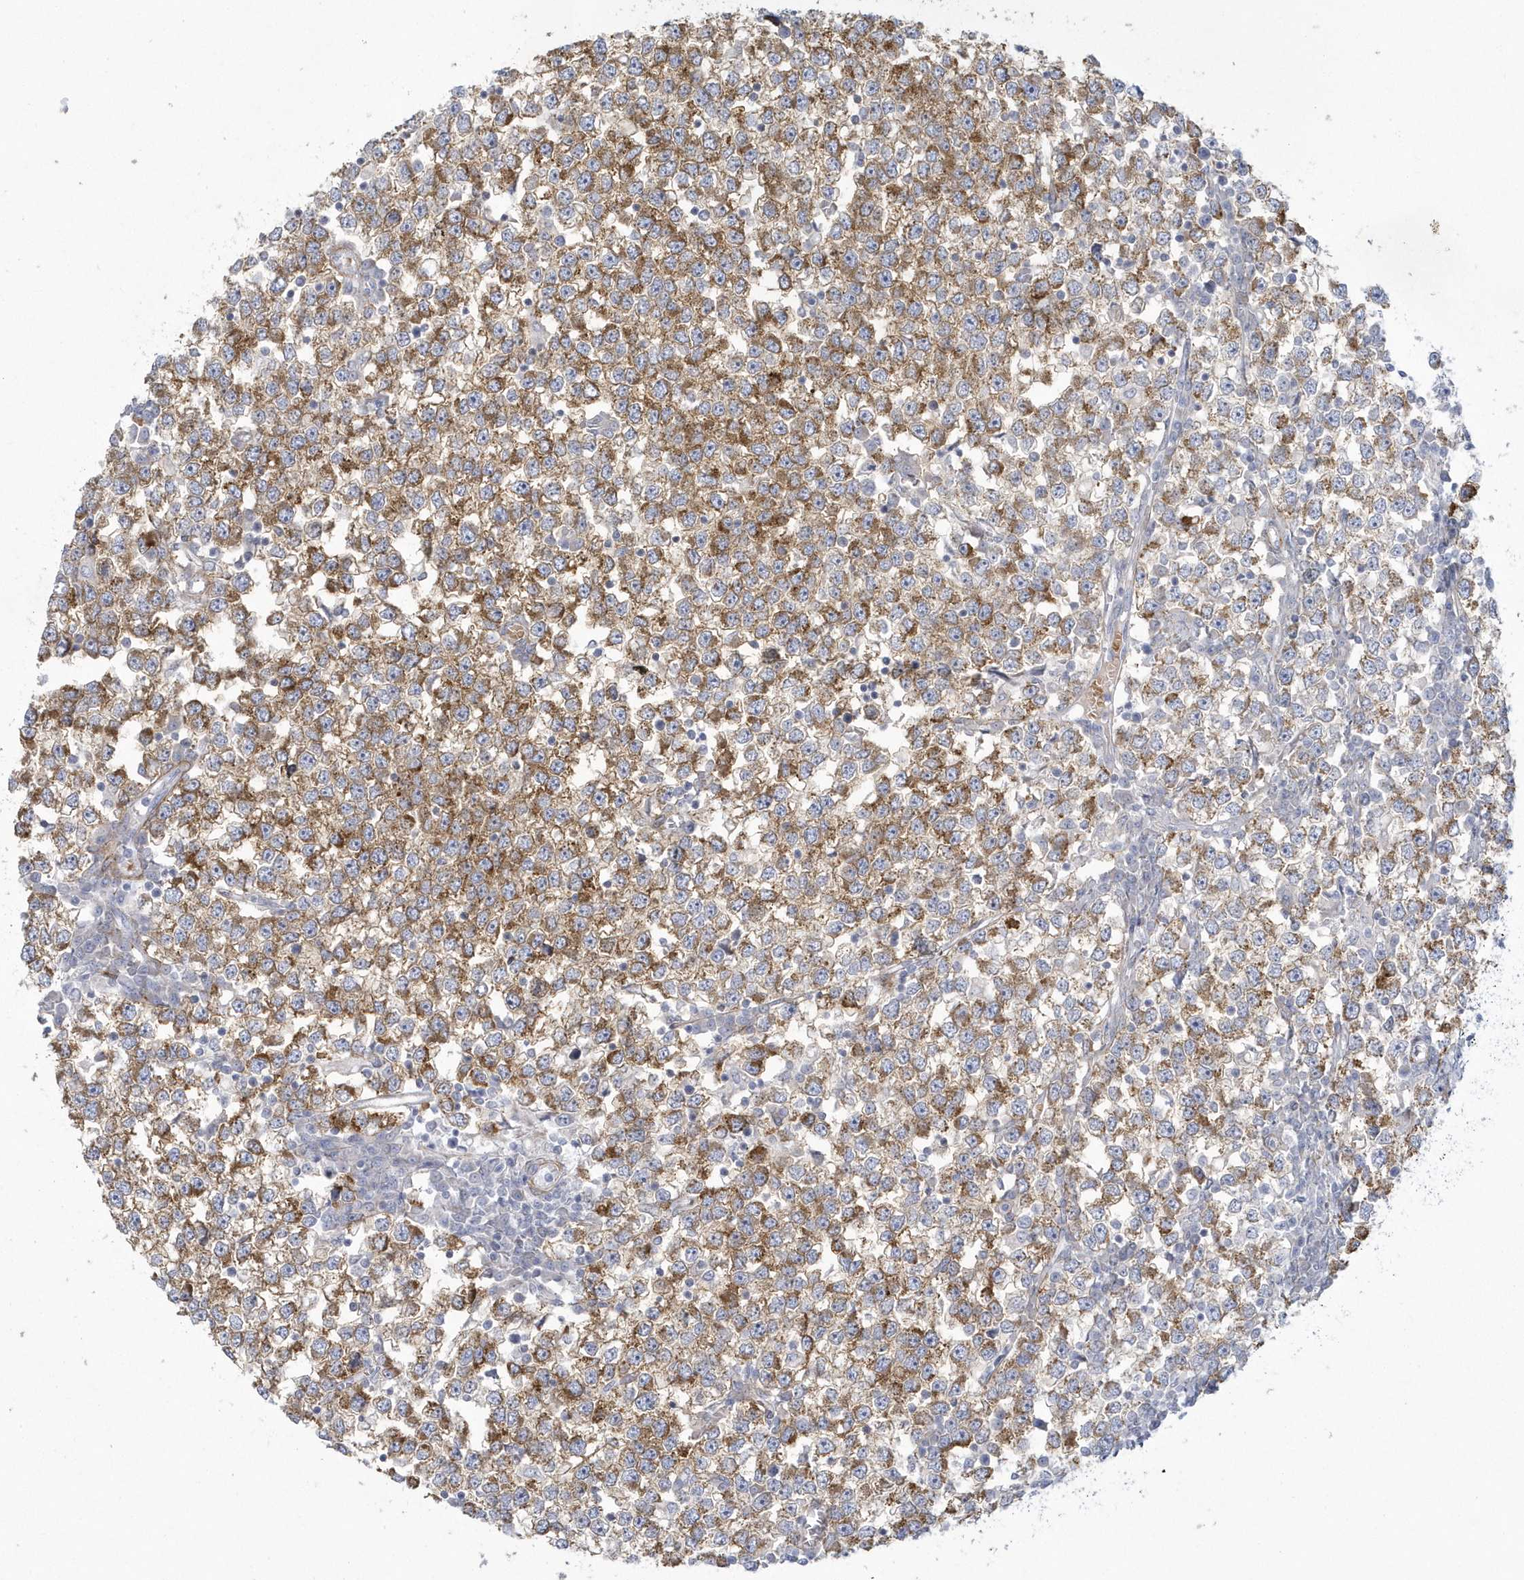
{"staining": {"intensity": "moderate", "quantity": ">75%", "location": "cytoplasmic/membranous"}, "tissue": "testis cancer", "cell_type": "Tumor cells", "image_type": "cancer", "snomed": [{"axis": "morphology", "description": "Seminoma, NOS"}, {"axis": "topography", "description": "Testis"}], "caption": "Immunohistochemical staining of testis seminoma displays moderate cytoplasmic/membranous protein positivity in approximately >75% of tumor cells.", "gene": "WDR27", "patient": {"sex": "male", "age": 65}}